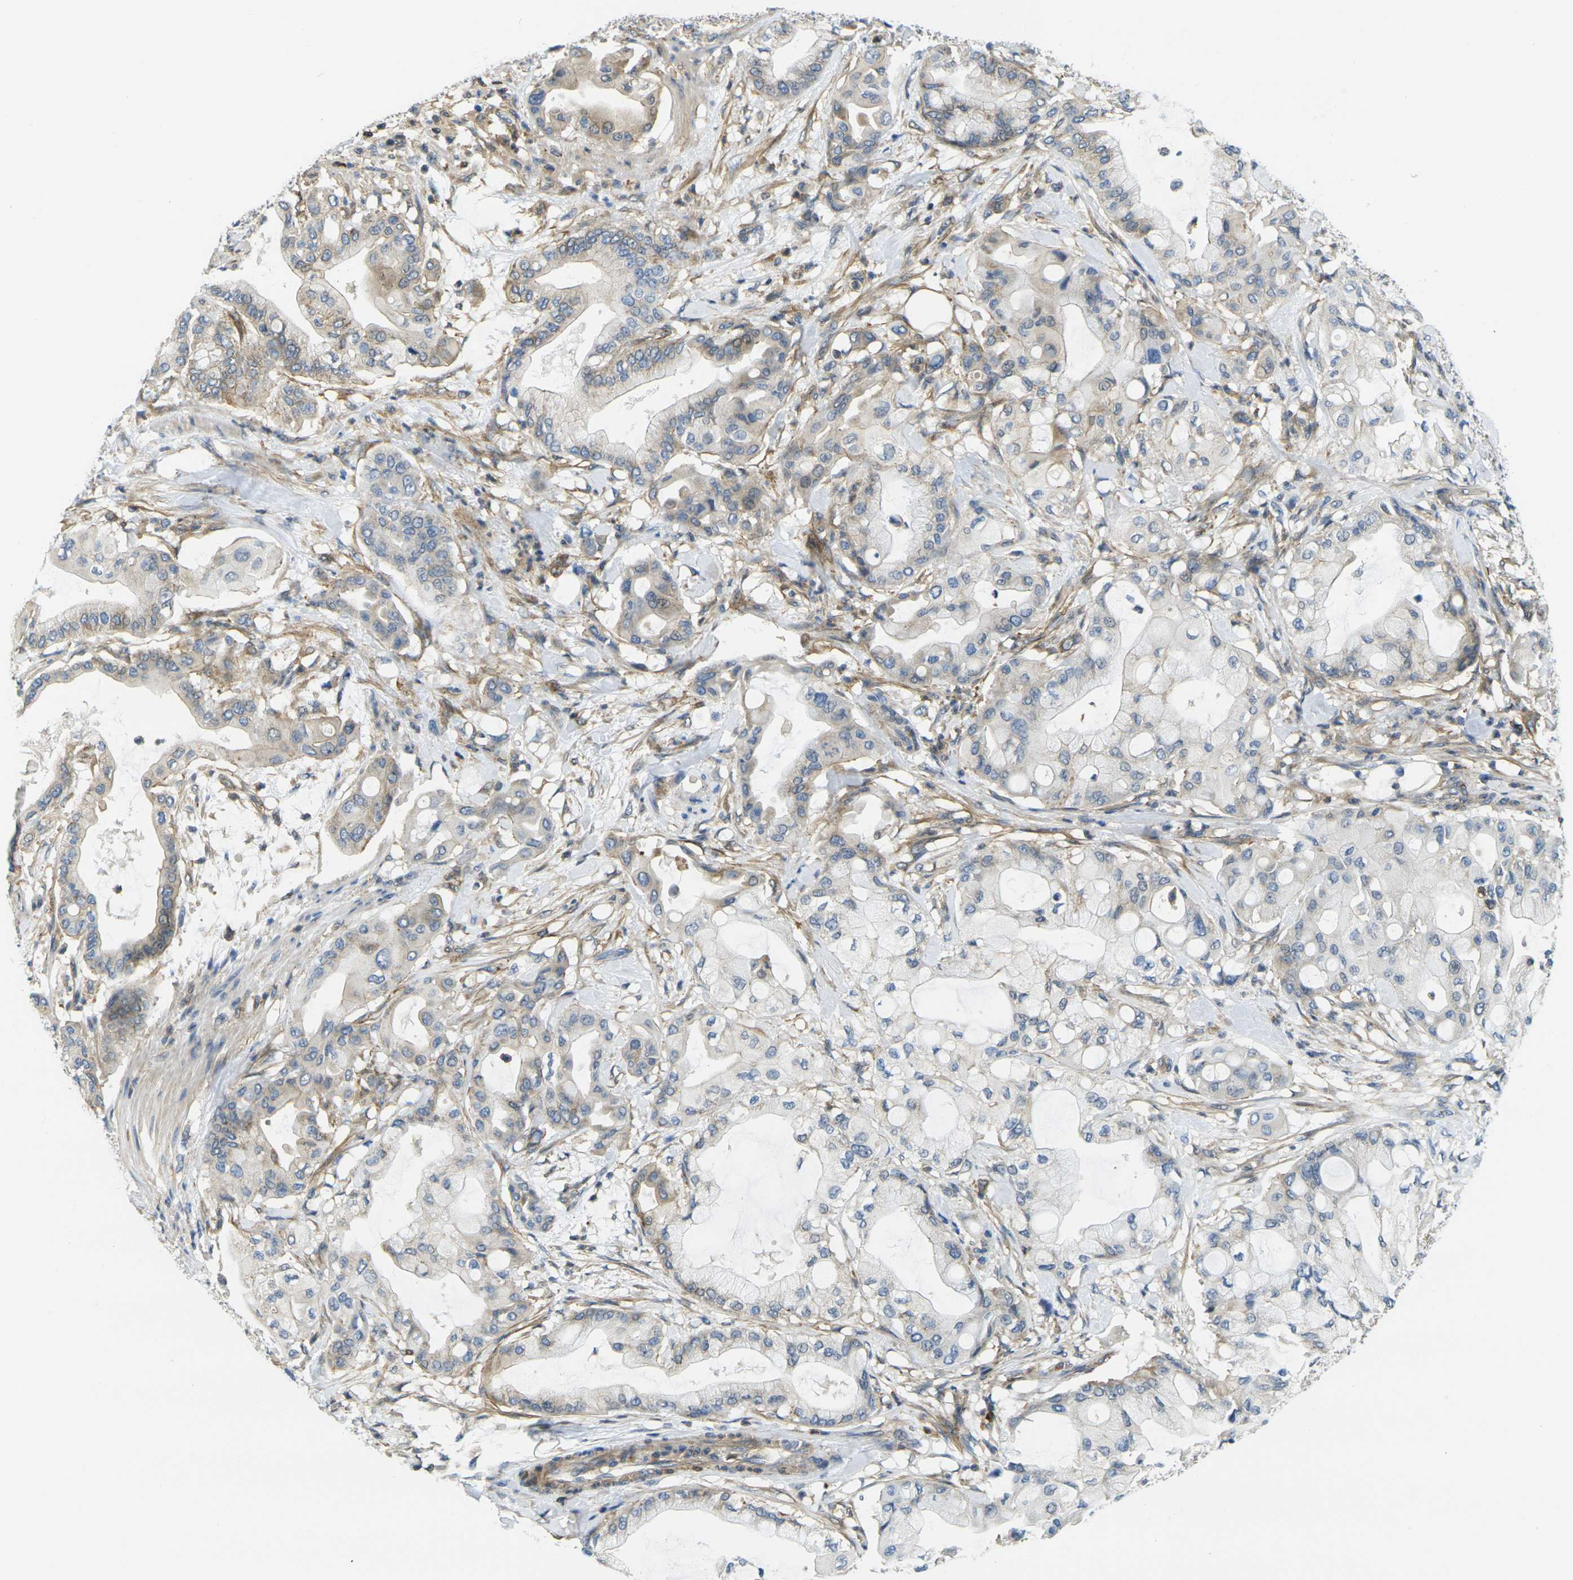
{"staining": {"intensity": "weak", "quantity": "25%-75%", "location": "cytoplasmic/membranous"}, "tissue": "pancreatic cancer", "cell_type": "Tumor cells", "image_type": "cancer", "snomed": [{"axis": "morphology", "description": "Adenocarcinoma, NOS"}, {"axis": "morphology", "description": "Adenocarcinoma, metastatic, NOS"}, {"axis": "topography", "description": "Lymph node"}, {"axis": "topography", "description": "Pancreas"}, {"axis": "topography", "description": "Duodenum"}], "caption": "High-power microscopy captured an immunohistochemistry (IHC) histopathology image of pancreatic cancer, revealing weak cytoplasmic/membranous positivity in about 25%-75% of tumor cells. The staining is performed using DAB brown chromogen to label protein expression. The nuclei are counter-stained blue using hematoxylin.", "gene": "LASP1", "patient": {"sex": "female", "age": 64}}